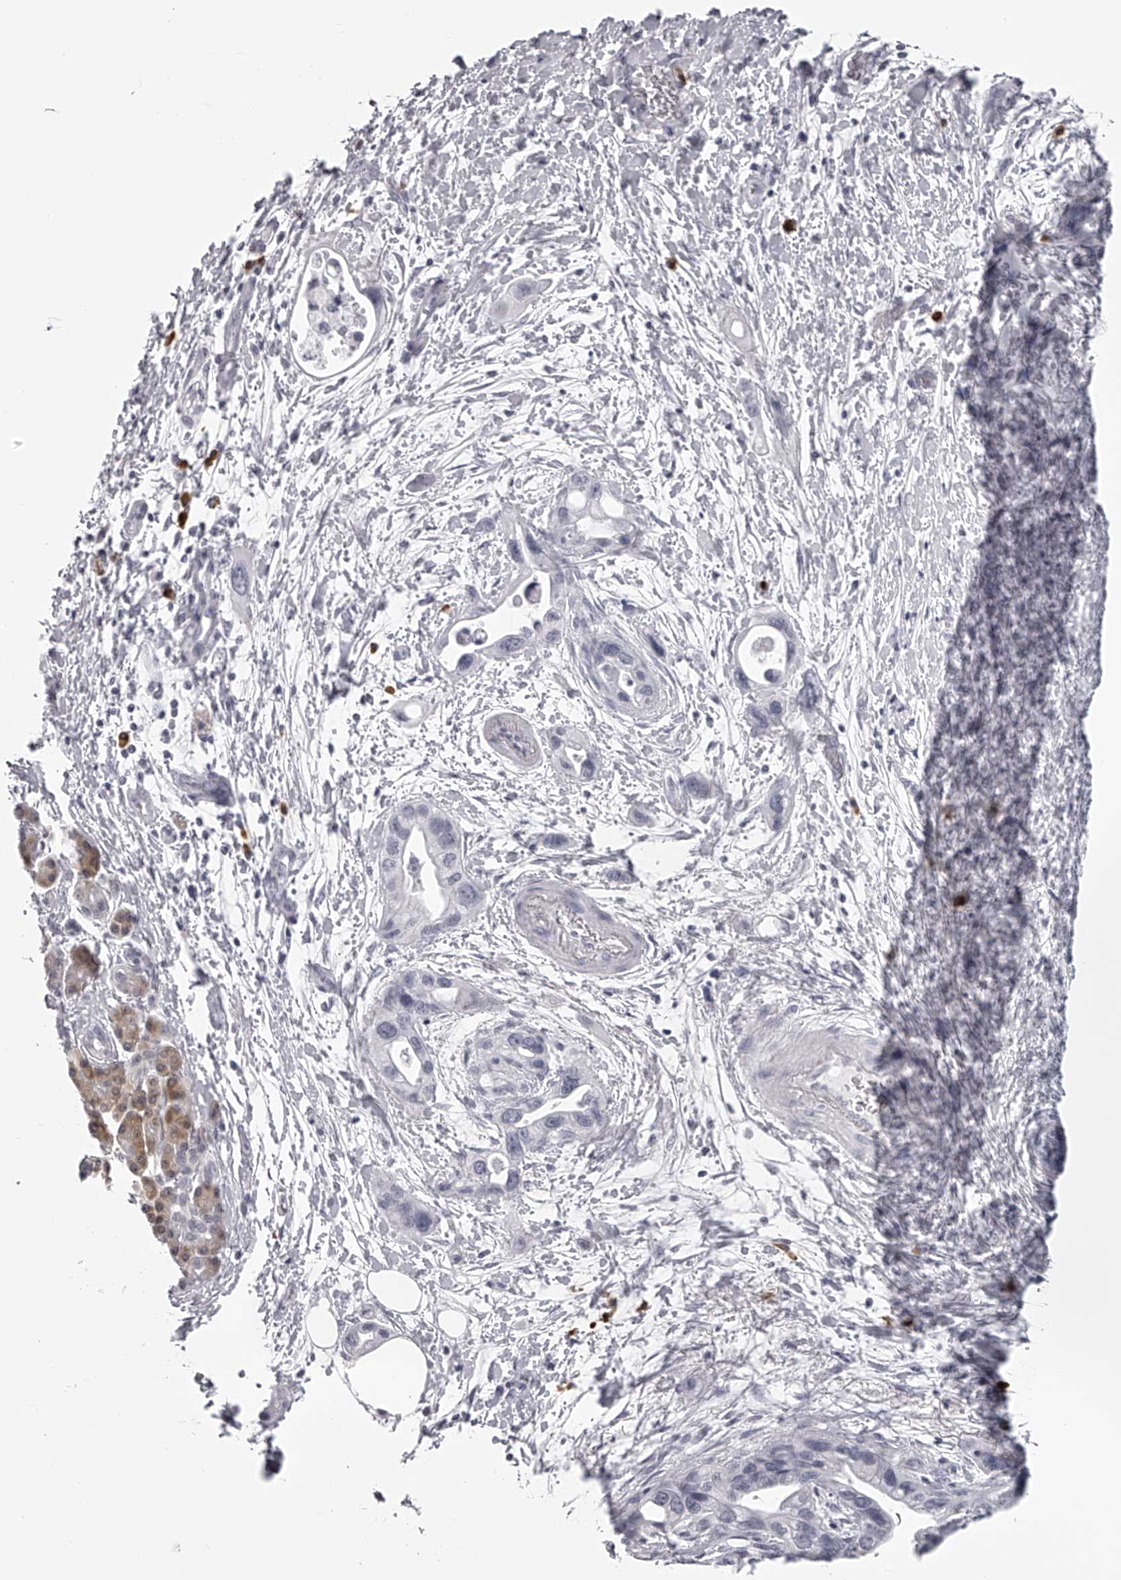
{"staining": {"intensity": "negative", "quantity": "none", "location": "none"}, "tissue": "pancreatic cancer", "cell_type": "Tumor cells", "image_type": "cancer", "snomed": [{"axis": "morphology", "description": "Adenocarcinoma, NOS"}, {"axis": "topography", "description": "Pancreas"}], "caption": "Immunohistochemical staining of human adenocarcinoma (pancreatic) reveals no significant staining in tumor cells. (Immunohistochemistry (ihc), brightfield microscopy, high magnification).", "gene": "SEC11C", "patient": {"sex": "female", "age": 77}}